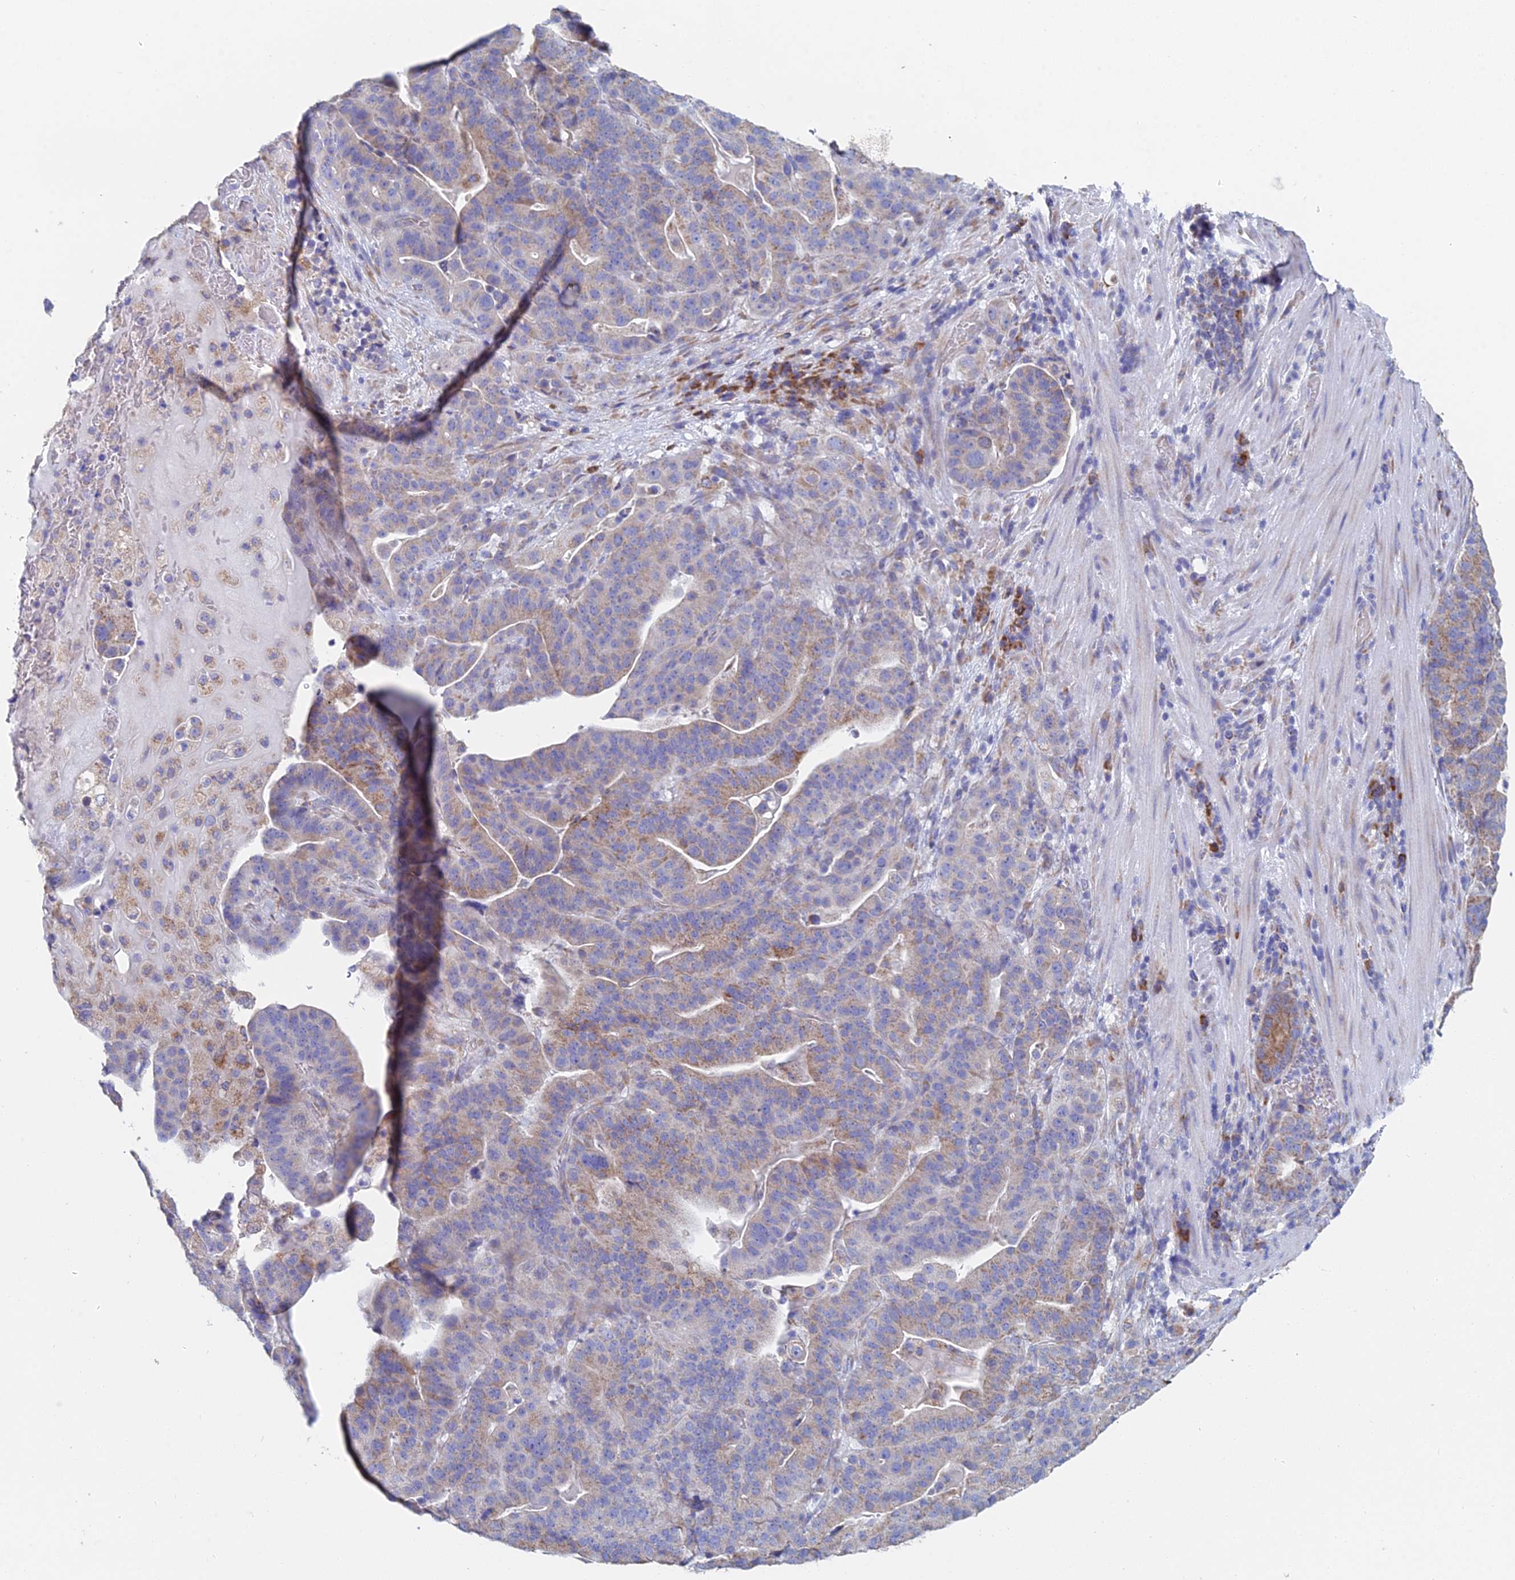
{"staining": {"intensity": "moderate", "quantity": "25%-75%", "location": "cytoplasmic/membranous"}, "tissue": "stomach cancer", "cell_type": "Tumor cells", "image_type": "cancer", "snomed": [{"axis": "morphology", "description": "Adenocarcinoma, NOS"}, {"axis": "topography", "description": "Stomach"}], "caption": "A medium amount of moderate cytoplasmic/membranous positivity is appreciated in about 25%-75% of tumor cells in stomach adenocarcinoma tissue.", "gene": "CRACR2B", "patient": {"sex": "male", "age": 48}}